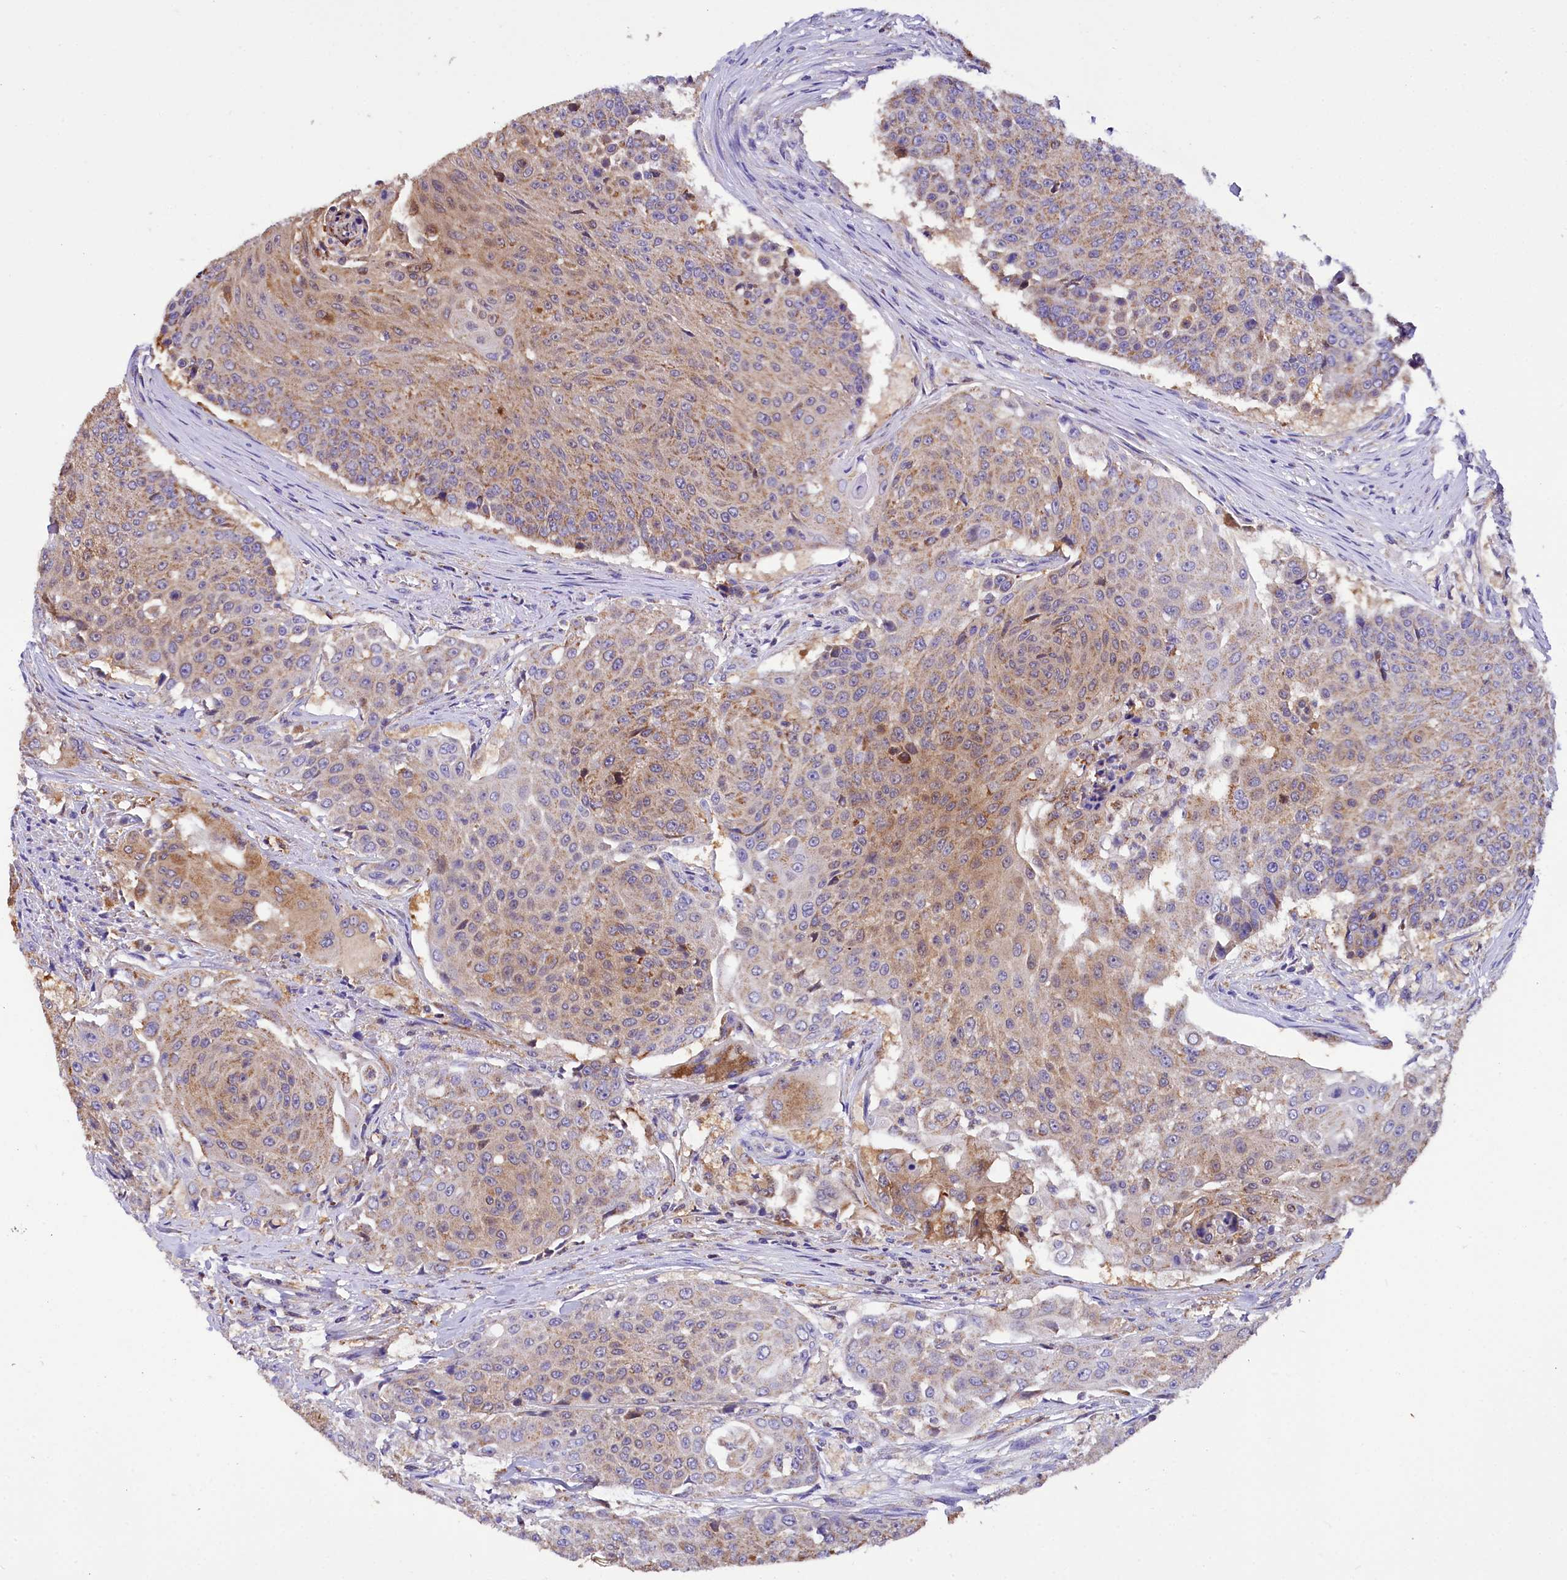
{"staining": {"intensity": "weak", "quantity": "25%-75%", "location": "cytoplasmic/membranous"}, "tissue": "urothelial cancer", "cell_type": "Tumor cells", "image_type": "cancer", "snomed": [{"axis": "morphology", "description": "Urothelial carcinoma, High grade"}, {"axis": "topography", "description": "Urinary bladder"}], "caption": "DAB immunohistochemical staining of human urothelial cancer shows weak cytoplasmic/membranous protein expression in approximately 25%-75% of tumor cells.", "gene": "TASOR2", "patient": {"sex": "female", "age": 63}}